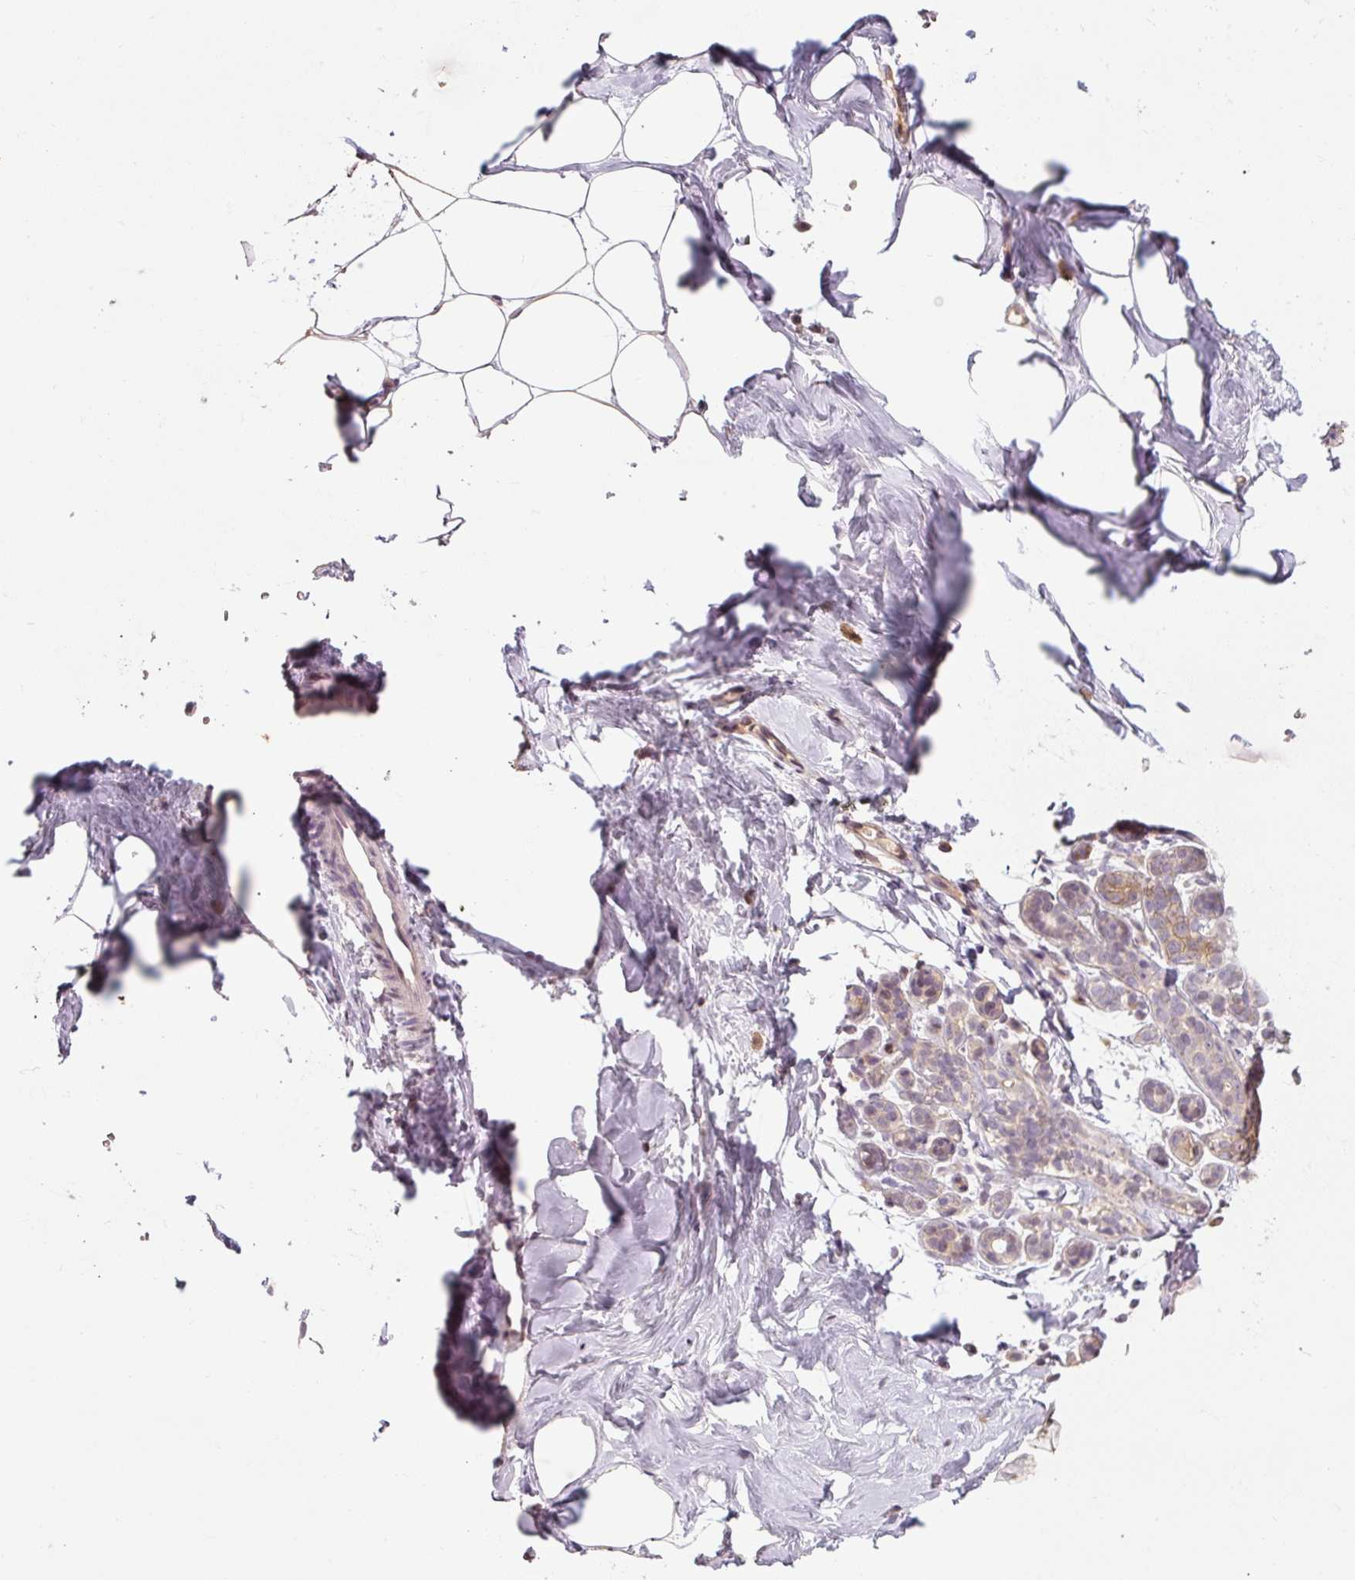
{"staining": {"intensity": "negative", "quantity": "none", "location": "none"}, "tissue": "breast", "cell_type": "Adipocytes", "image_type": "normal", "snomed": [{"axis": "morphology", "description": "Normal tissue, NOS"}, {"axis": "topography", "description": "Breast"}], "caption": "The histopathology image shows no significant staining in adipocytes of breast. (Brightfield microscopy of DAB (3,3'-diaminobenzidine) IHC at high magnification).", "gene": "CFAP65", "patient": {"sex": "female", "age": 32}}